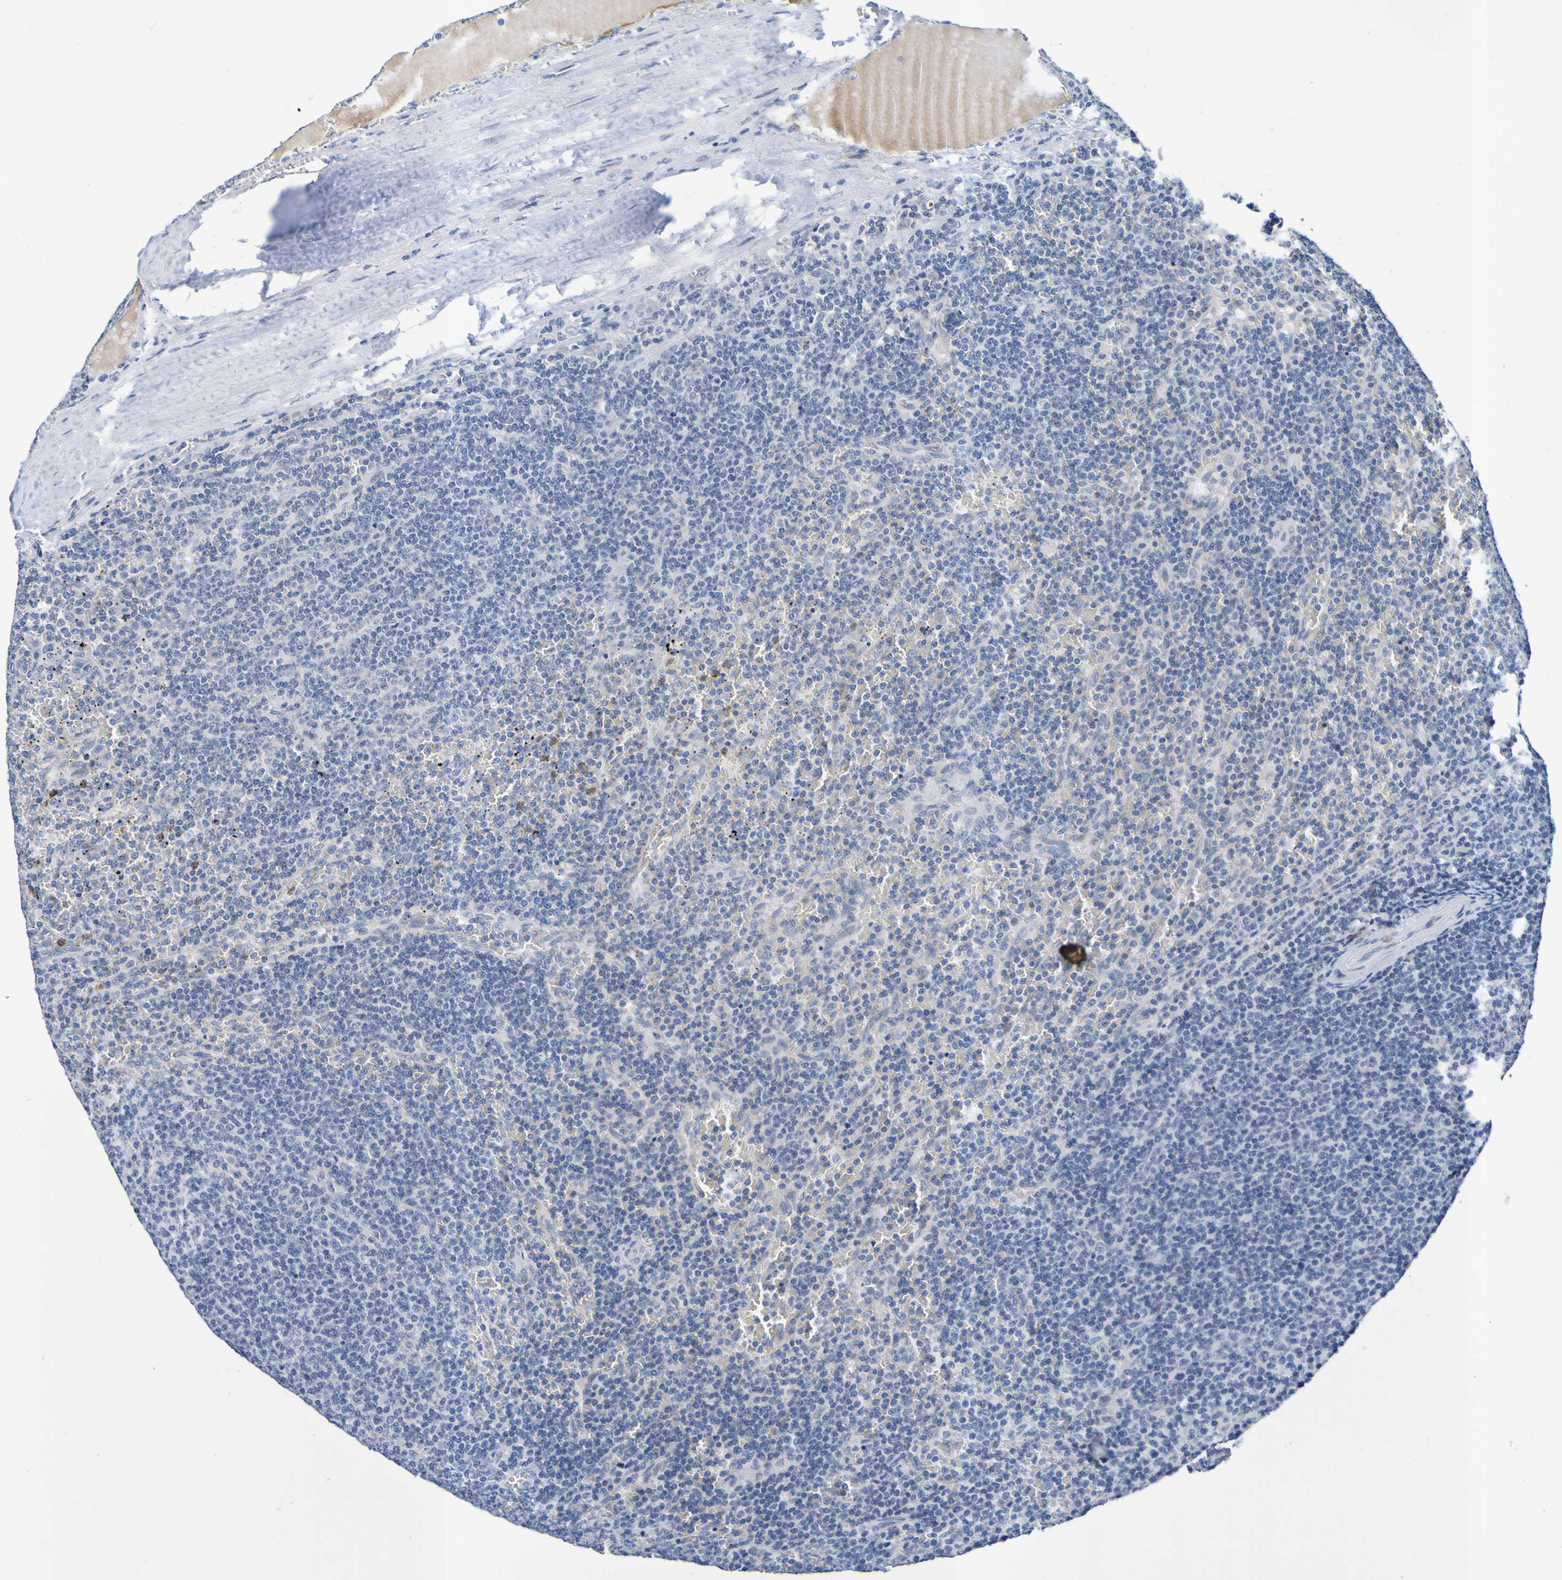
{"staining": {"intensity": "negative", "quantity": "none", "location": "none"}, "tissue": "lymphoma", "cell_type": "Tumor cells", "image_type": "cancer", "snomed": [{"axis": "morphology", "description": "Malignant lymphoma, non-Hodgkin's type, Low grade"}, {"axis": "topography", "description": "Spleen"}], "caption": "Low-grade malignant lymphoma, non-Hodgkin's type stained for a protein using immunohistochemistry exhibits no staining tumor cells.", "gene": "VMA21", "patient": {"sex": "female", "age": 50}}